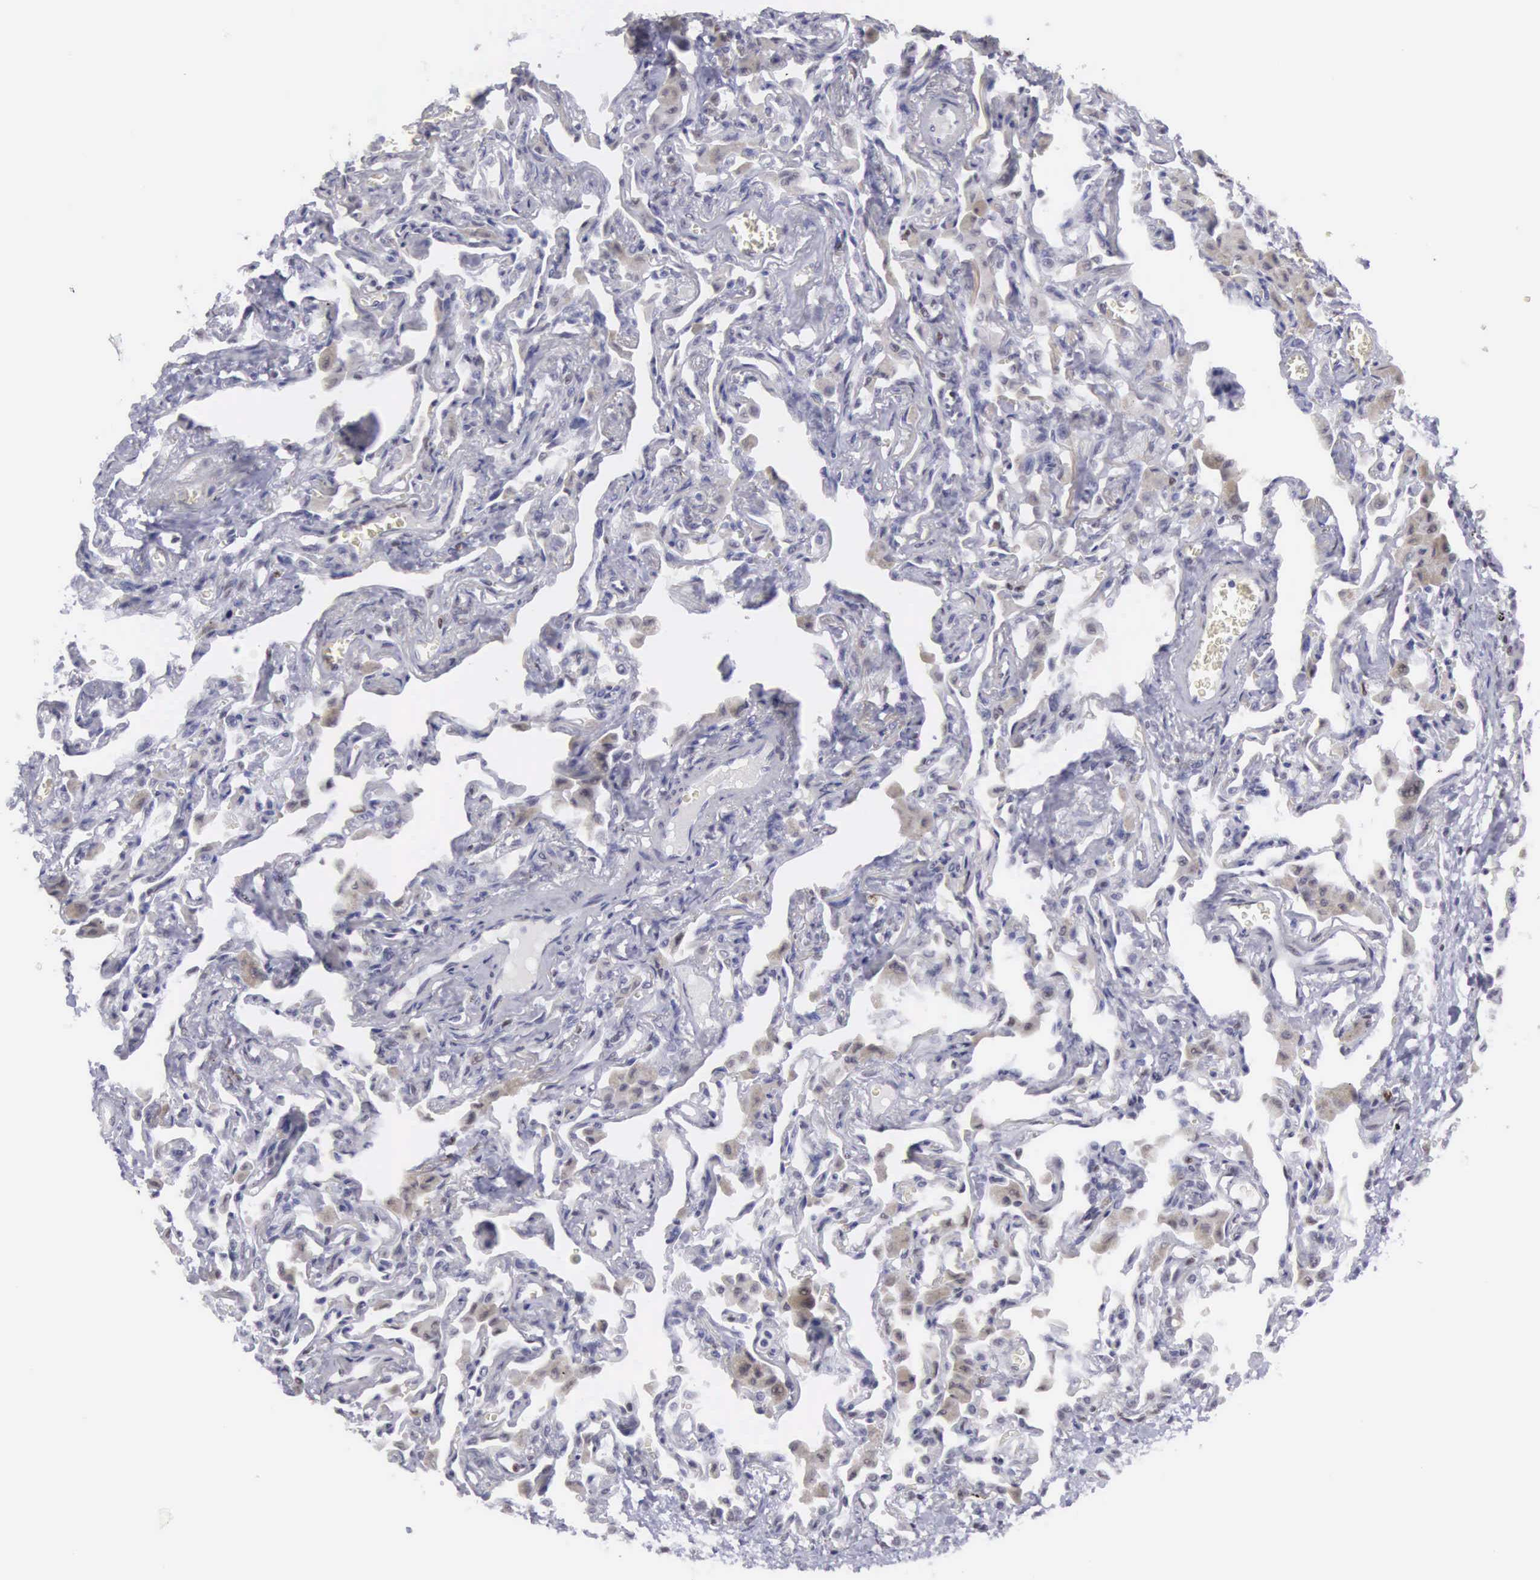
{"staining": {"intensity": "weak", "quantity": "25%-75%", "location": "cytoplasmic/membranous"}, "tissue": "lung", "cell_type": "Alveolar cells", "image_type": "normal", "snomed": [{"axis": "morphology", "description": "Normal tissue, NOS"}, {"axis": "topography", "description": "Lung"}], "caption": "The image reveals immunohistochemical staining of benign lung. There is weak cytoplasmic/membranous positivity is appreciated in about 25%-75% of alveolar cells. (DAB IHC, brown staining for protein, blue staining for nuclei).", "gene": "ETV6", "patient": {"sex": "male", "age": 73}}